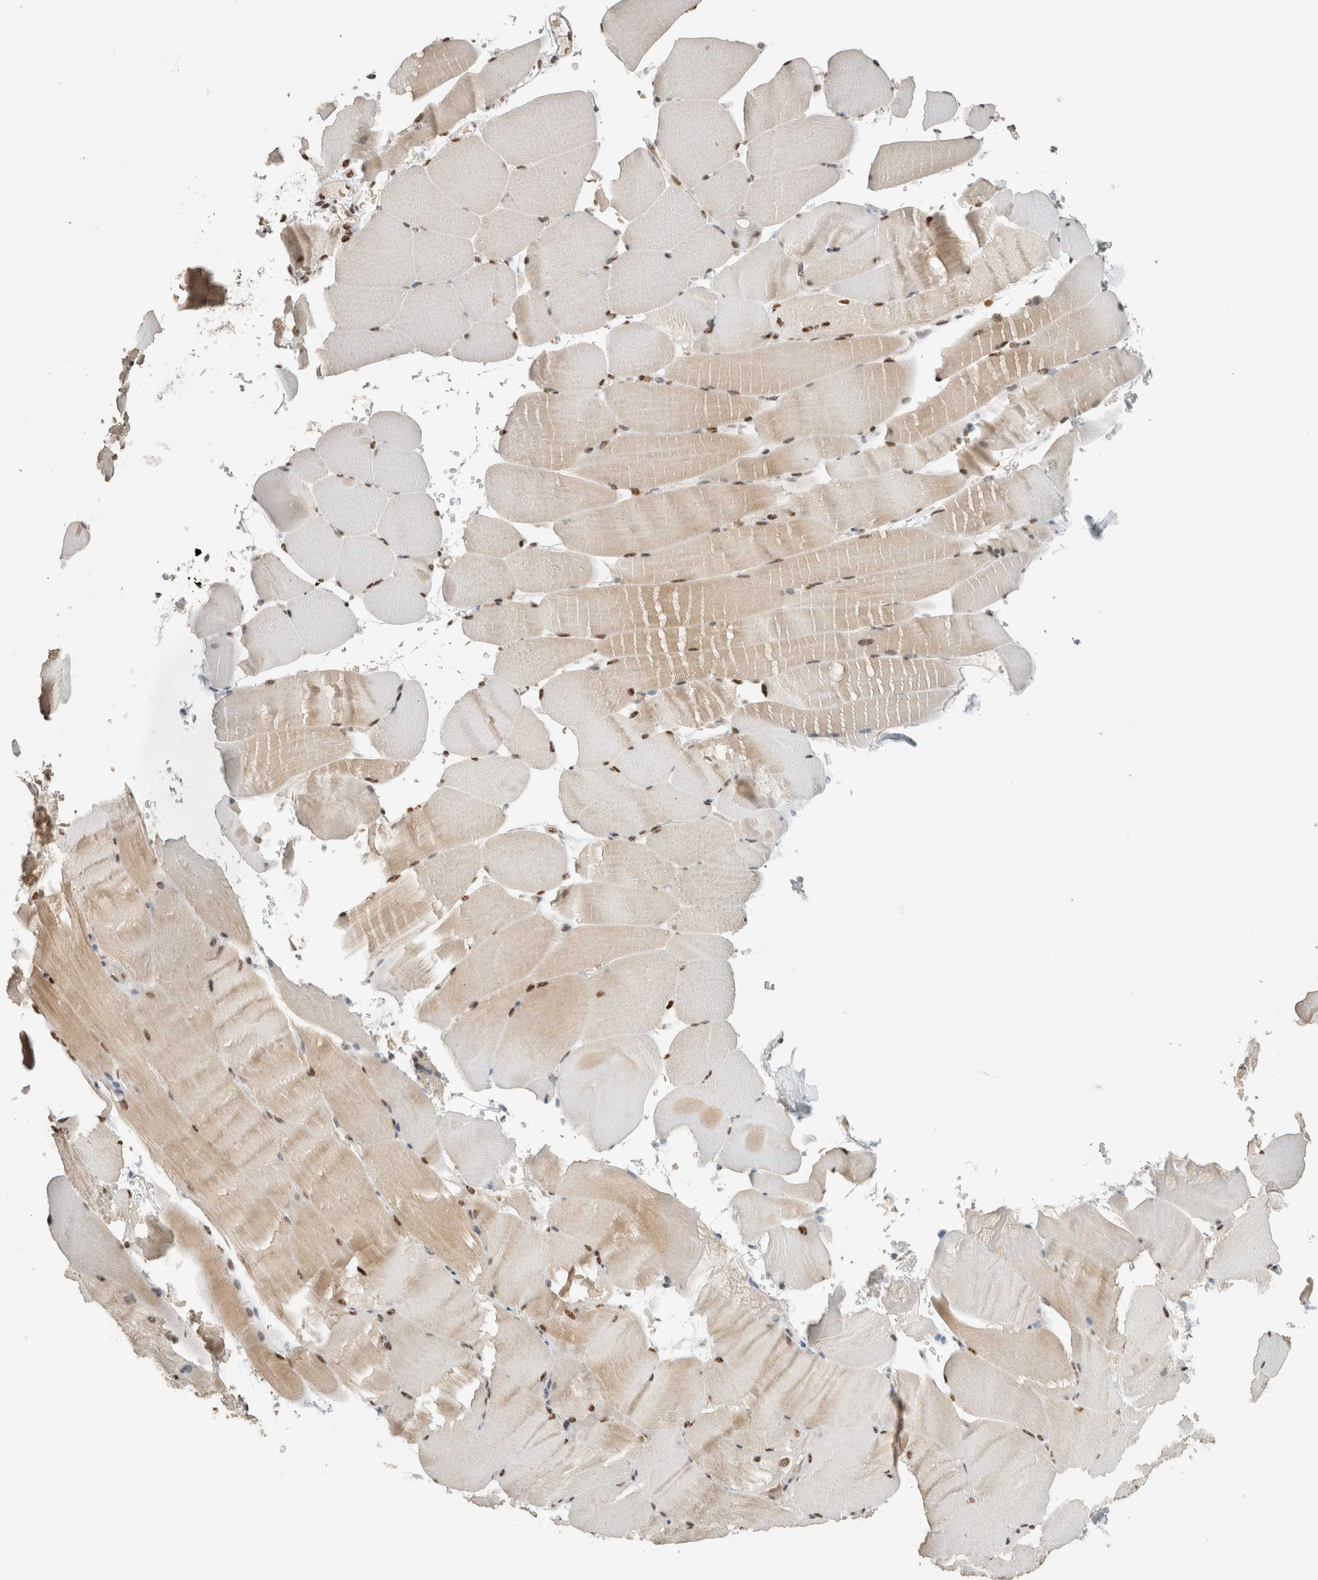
{"staining": {"intensity": "moderate", "quantity": ">75%", "location": "nuclear"}, "tissue": "skeletal muscle", "cell_type": "Myocytes", "image_type": "normal", "snomed": [{"axis": "morphology", "description": "Normal tissue, NOS"}, {"axis": "topography", "description": "Skeletal muscle"}, {"axis": "topography", "description": "Parathyroid gland"}], "caption": "About >75% of myocytes in normal human skeletal muscle demonstrate moderate nuclear protein expression as visualized by brown immunohistochemical staining.", "gene": "DDX42", "patient": {"sex": "female", "age": 37}}